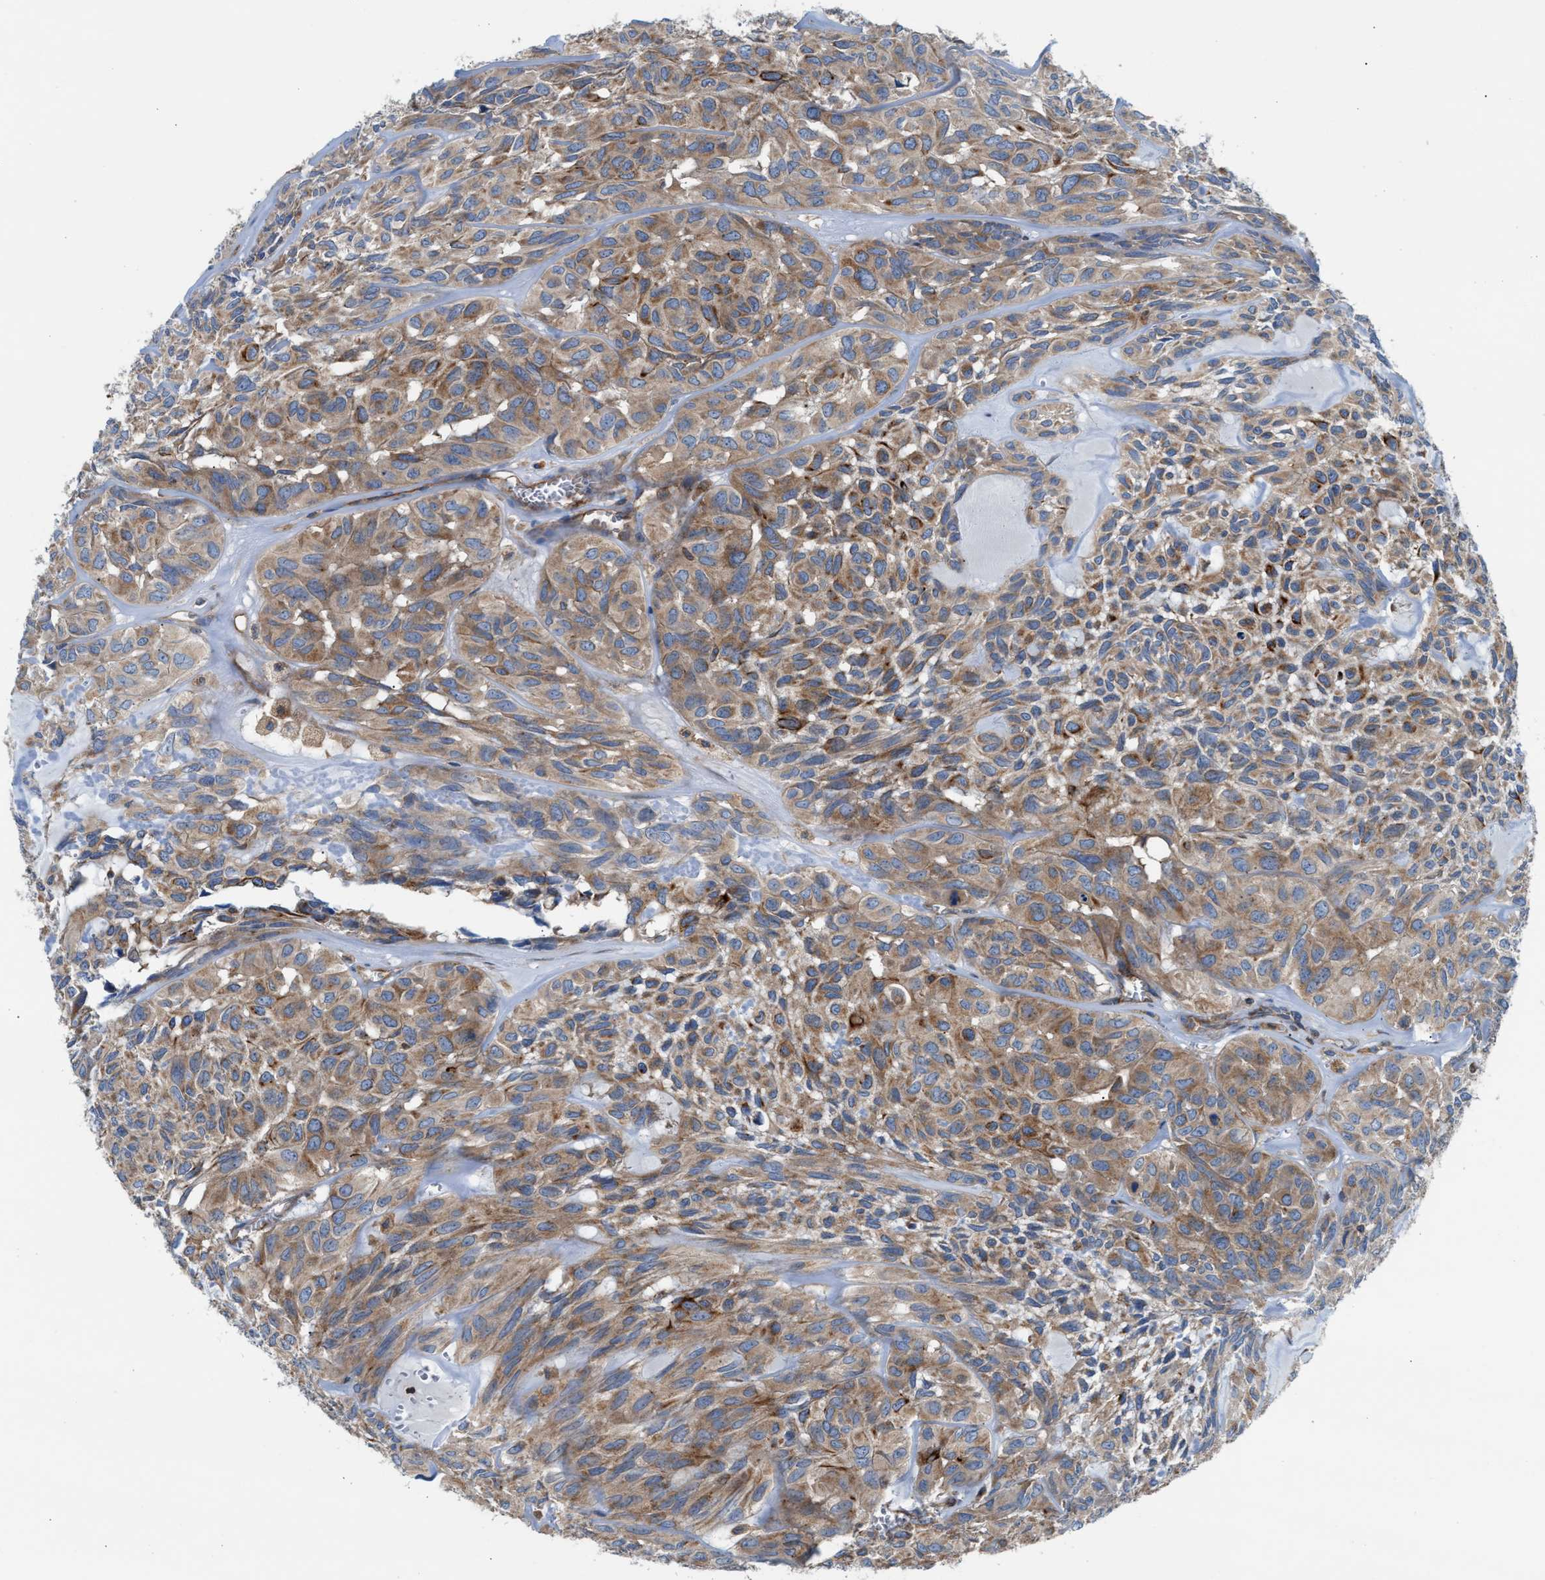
{"staining": {"intensity": "moderate", "quantity": ">75%", "location": "cytoplasmic/membranous"}, "tissue": "head and neck cancer", "cell_type": "Tumor cells", "image_type": "cancer", "snomed": [{"axis": "morphology", "description": "Adenocarcinoma, NOS"}, {"axis": "topography", "description": "Salivary gland, NOS"}, {"axis": "topography", "description": "Head-Neck"}], "caption": "Immunohistochemical staining of head and neck cancer (adenocarcinoma) shows moderate cytoplasmic/membranous protein positivity in approximately >75% of tumor cells.", "gene": "TBC1D15", "patient": {"sex": "female", "age": 76}}